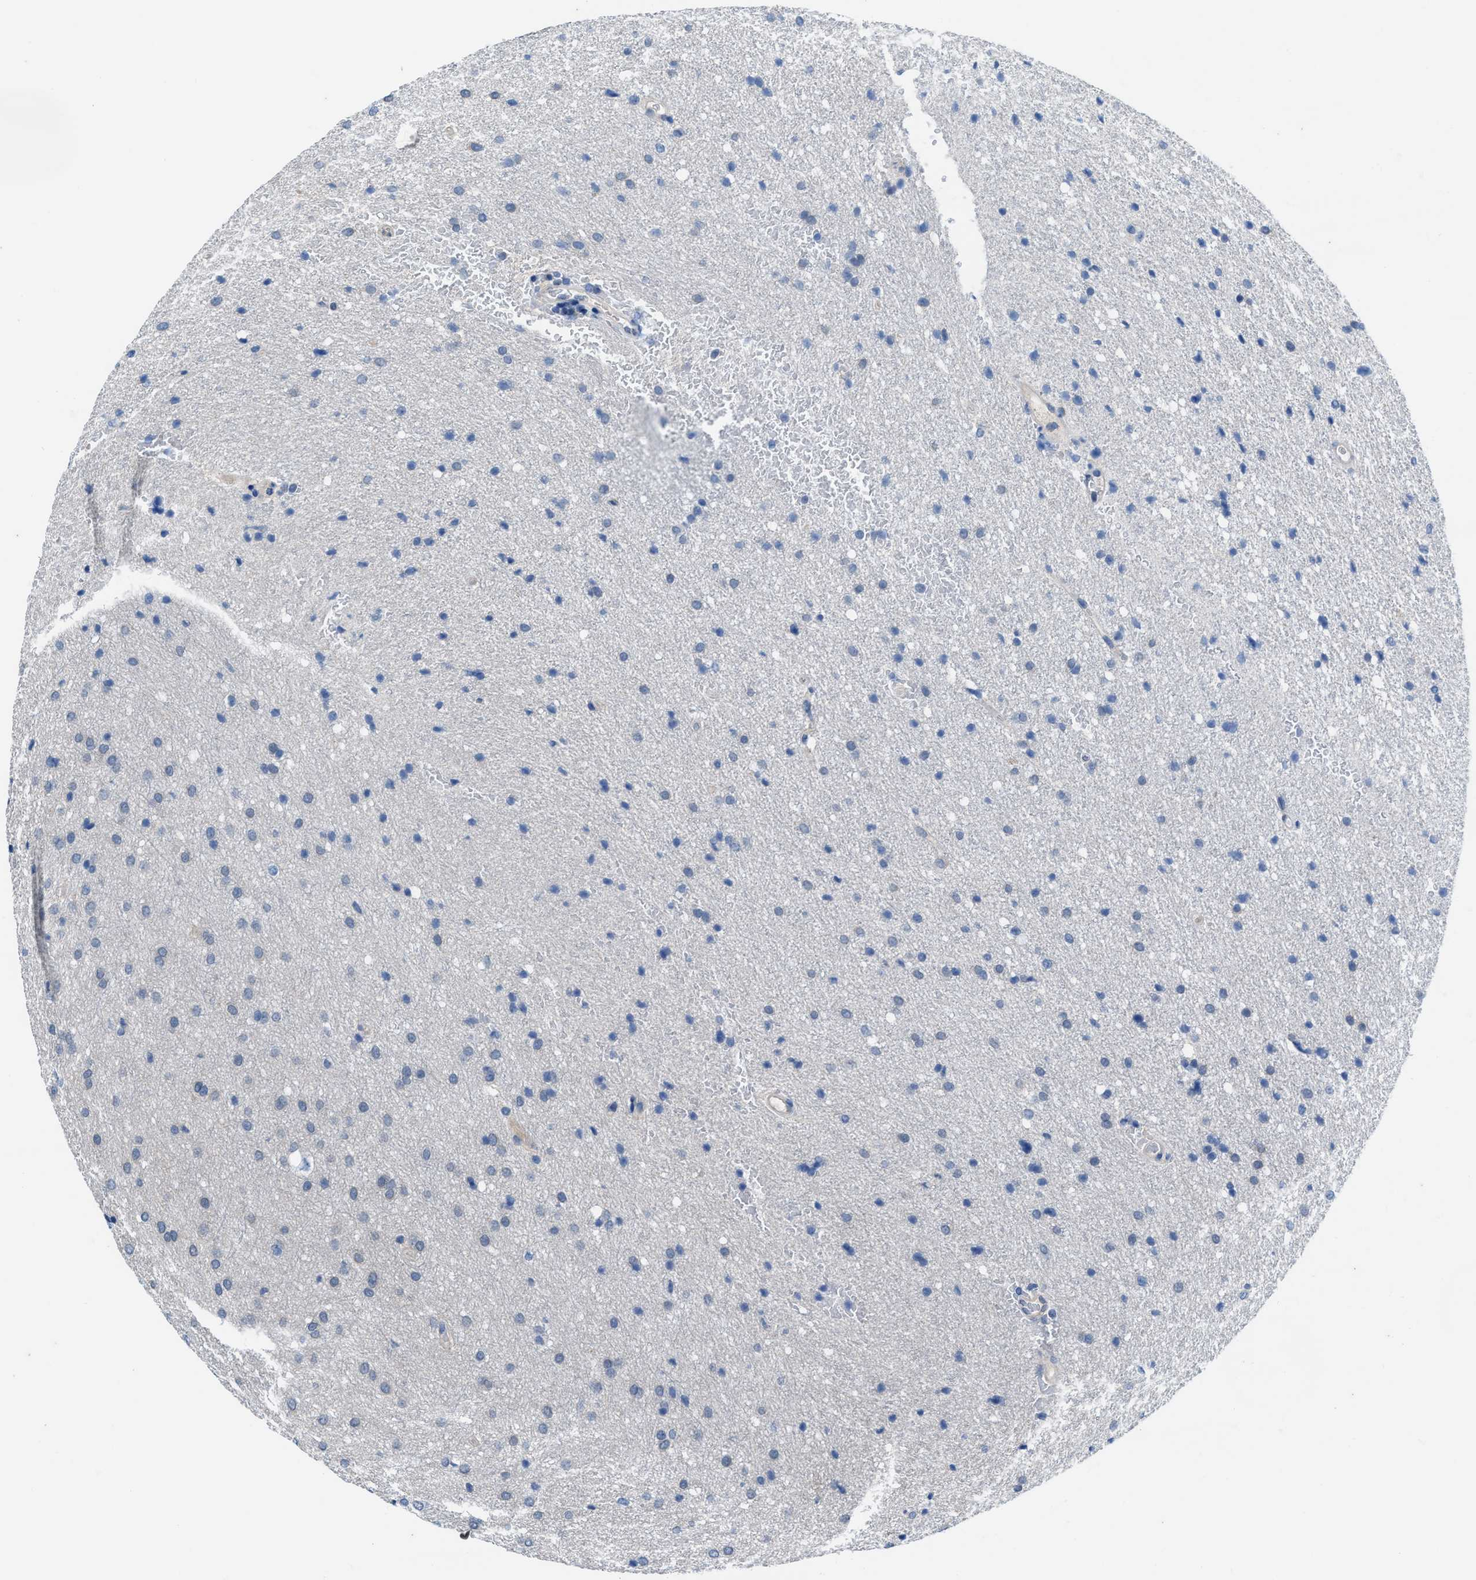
{"staining": {"intensity": "negative", "quantity": "none", "location": "none"}, "tissue": "glioma", "cell_type": "Tumor cells", "image_type": "cancer", "snomed": [{"axis": "morphology", "description": "Glioma, malignant, Low grade"}, {"axis": "topography", "description": "Brain"}], "caption": "Immunohistochemistry (IHC) photomicrograph of neoplastic tissue: glioma stained with DAB demonstrates no significant protein staining in tumor cells.", "gene": "NUDT5", "patient": {"sex": "female", "age": 37}}